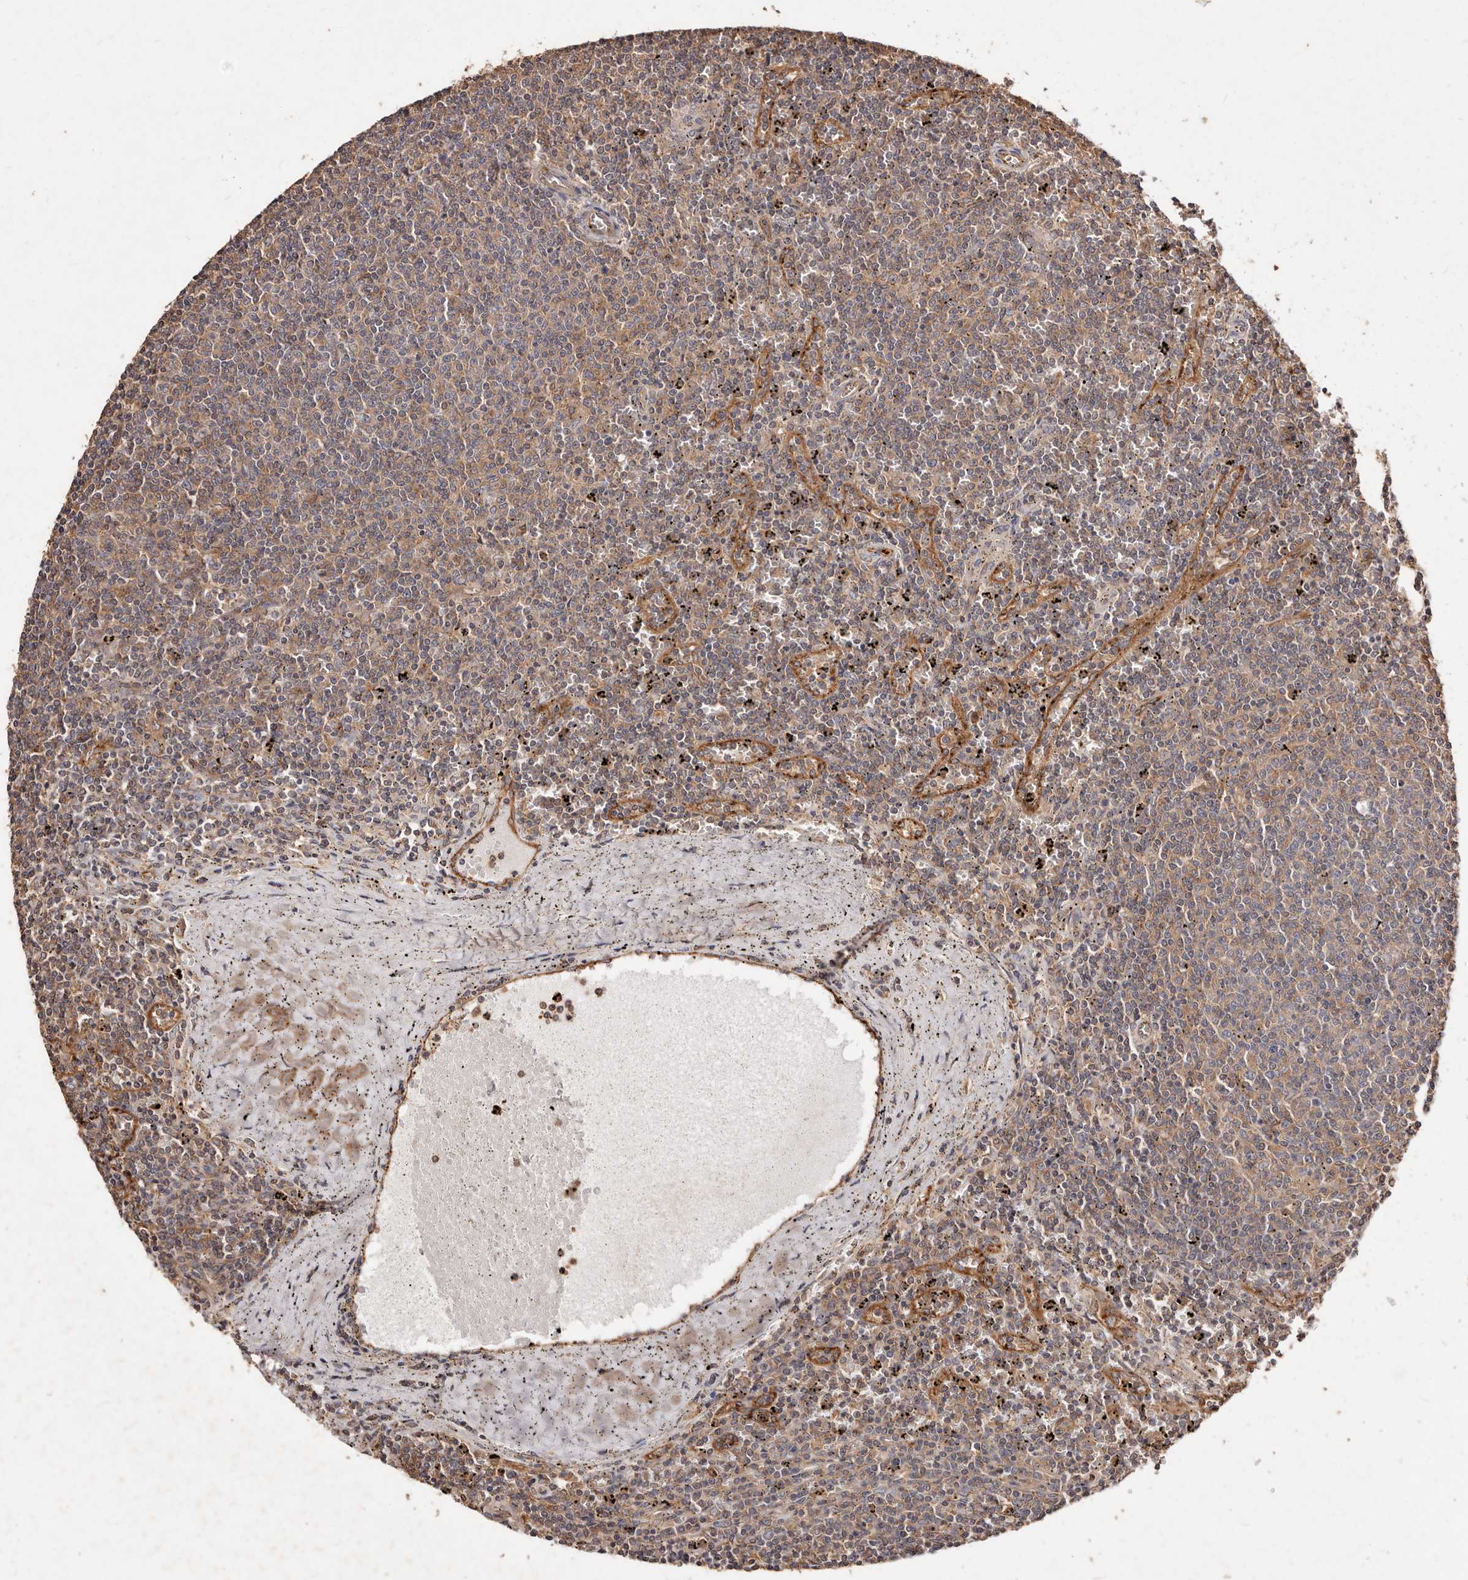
{"staining": {"intensity": "weak", "quantity": "25%-75%", "location": "cytoplasmic/membranous"}, "tissue": "lymphoma", "cell_type": "Tumor cells", "image_type": "cancer", "snomed": [{"axis": "morphology", "description": "Malignant lymphoma, non-Hodgkin's type, Low grade"}, {"axis": "topography", "description": "Spleen"}], "caption": "A histopathology image of lymphoma stained for a protein exhibits weak cytoplasmic/membranous brown staining in tumor cells.", "gene": "CCL14", "patient": {"sex": "female", "age": 50}}